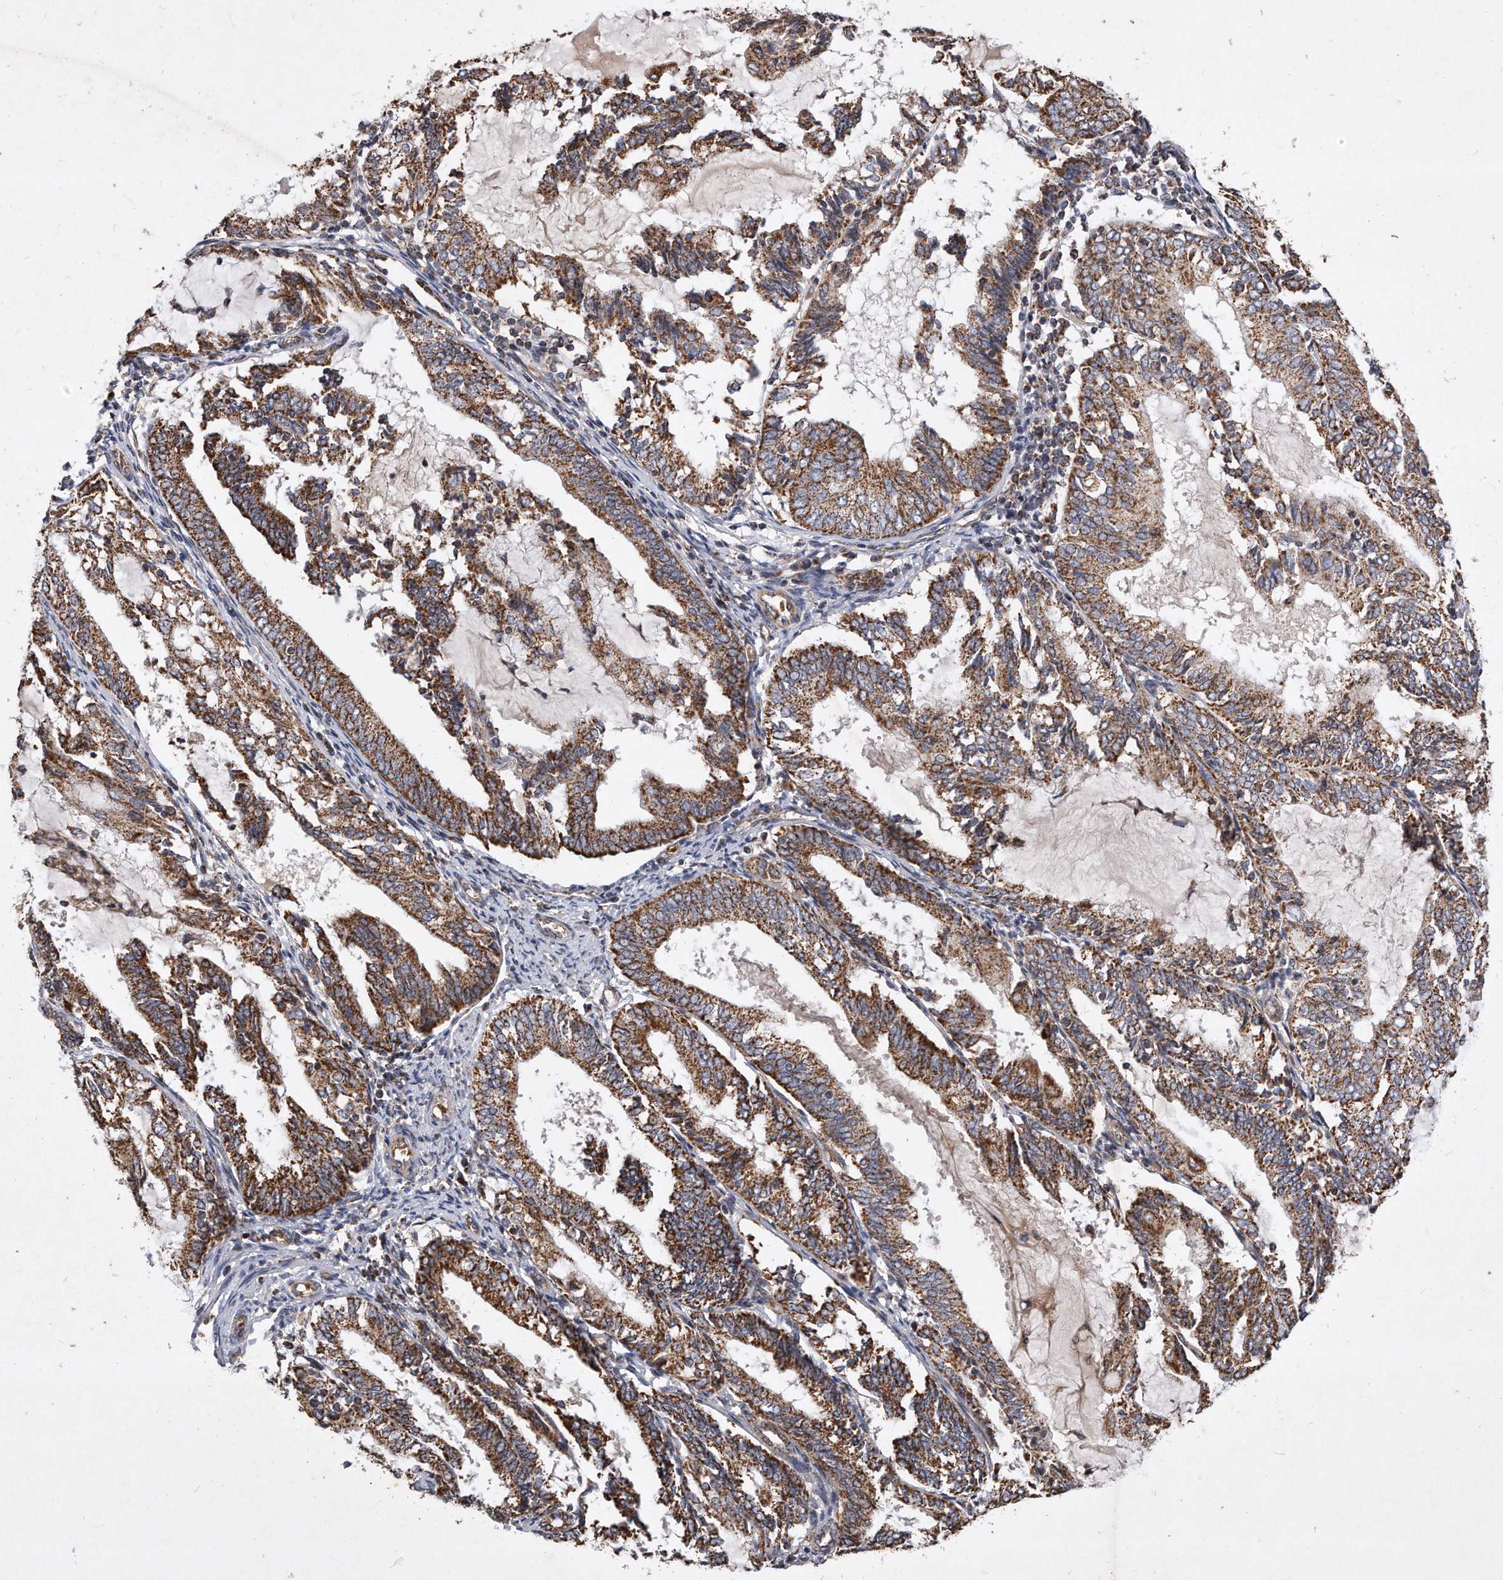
{"staining": {"intensity": "moderate", "quantity": ">75%", "location": "cytoplasmic/membranous"}, "tissue": "endometrial cancer", "cell_type": "Tumor cells", "image_type": "cancer", "snomed": [{"axis": "morphology", "description": "Adenocarcinoma, NOS"}, {"axis": "topography", "description": "Endometrium"}], "caption": "Immunohistochemistry (IHC) of human adenocarcinoma (endometrial) displays medium levels of moderate cytoplasmic/membranous expression in about >75% of tumor cells. (DAB (3,3'-diaminobenzidine) IHC with brightfield microscopy, high magnification).", "gene": "PPP5C", "patient": {"sex": "female", "age": 81}}